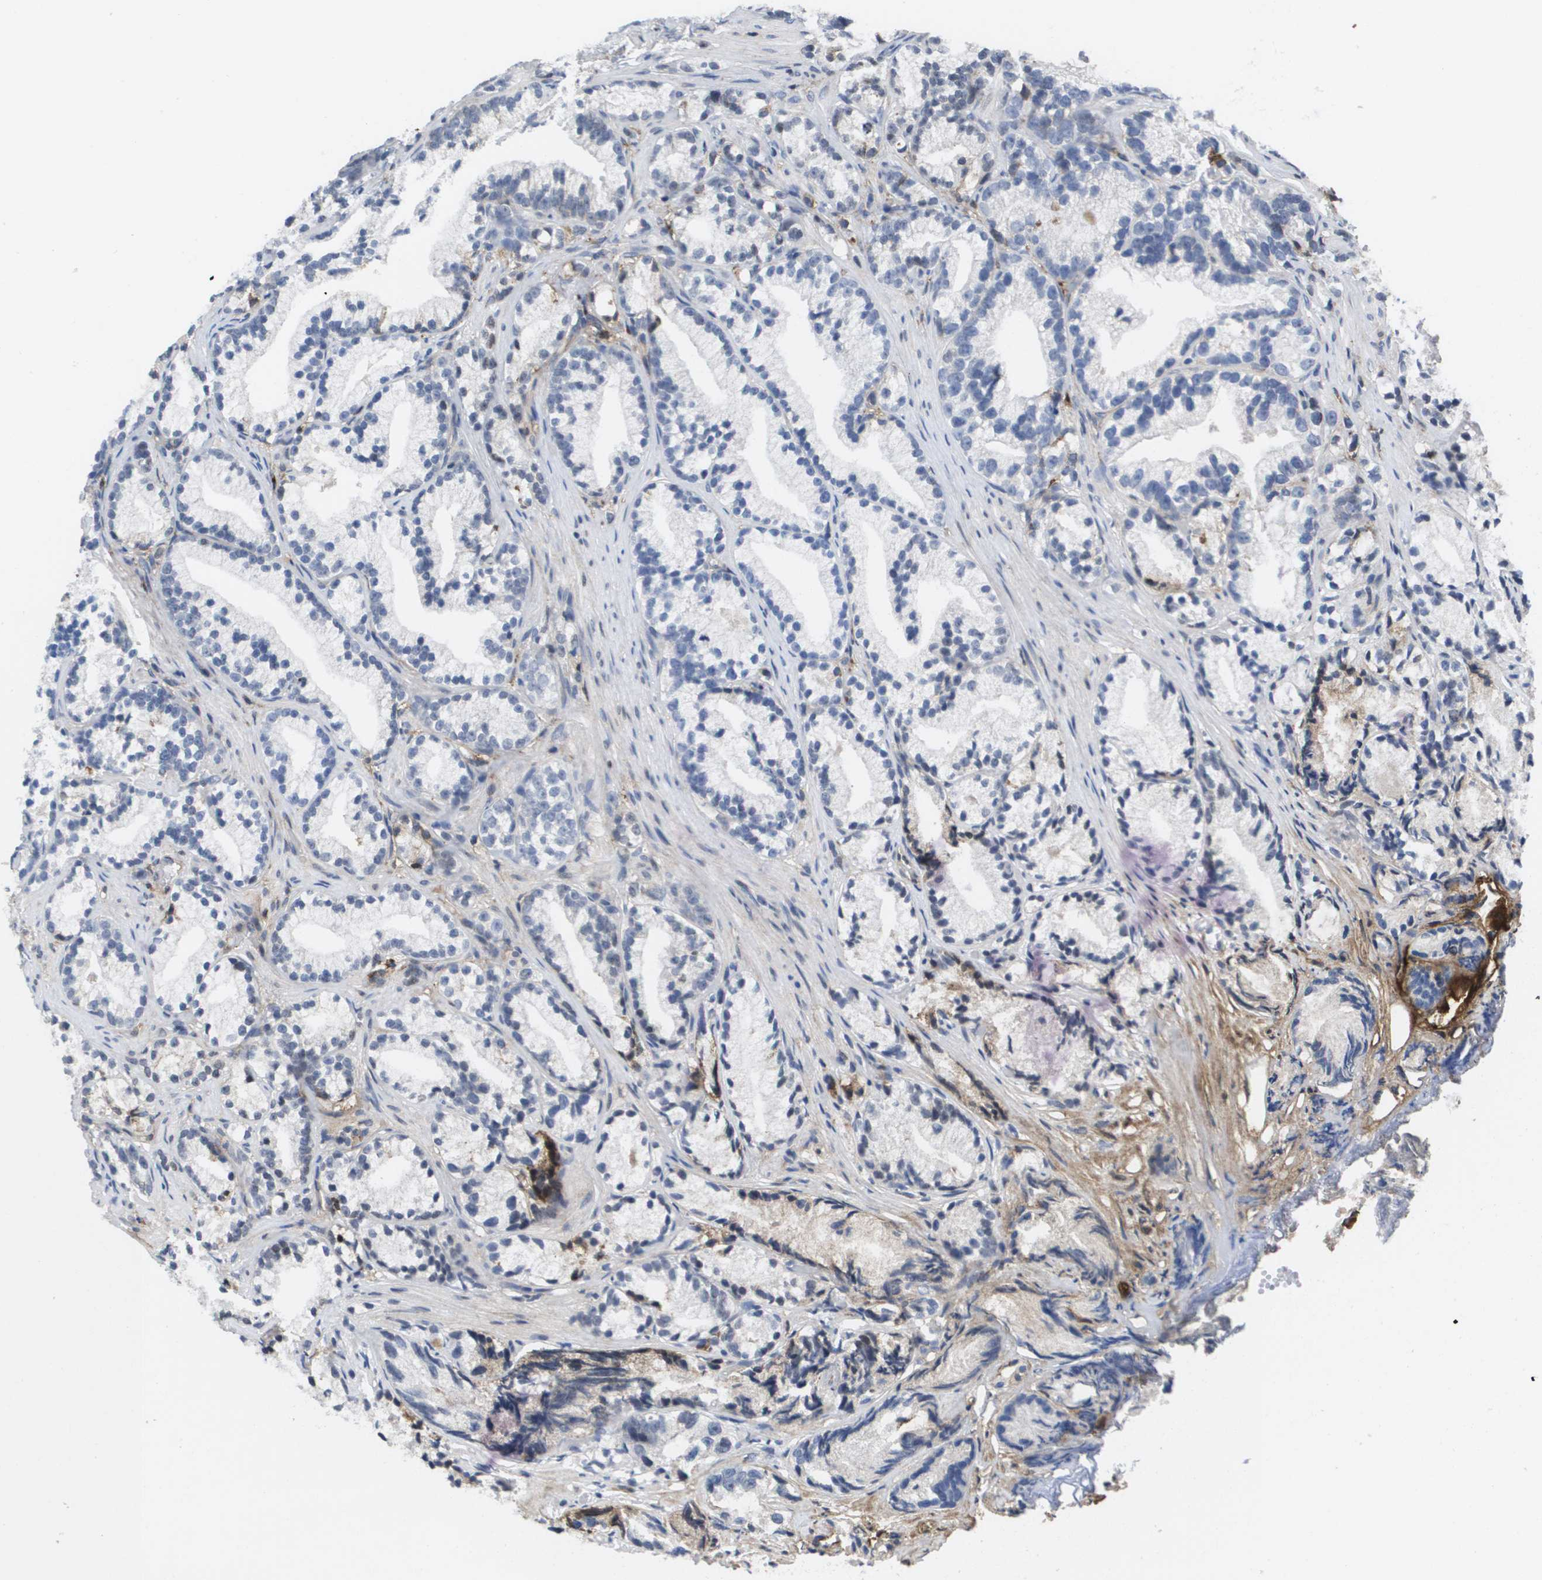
{"staining": {"intensity": "negative", "quantity": "none", "location": "none"}, "tissue": "prostate cancer", "cell_type": "Tumor cells", "image_type": "cancer", "snomed": [{"axis": "morphology", "description": "Adenocarcinoma, Low grade"}, {"axis": "topography", "description": "Prostate"}], "caption": "Immunohistochemical staining of prostate low-grade adenocarcinoma shows no significant positivity in tumor cells. (DAB IHC, high magnification).", "gene": "SERPINC1", "patient": {"sex": "male", "age": 89}}